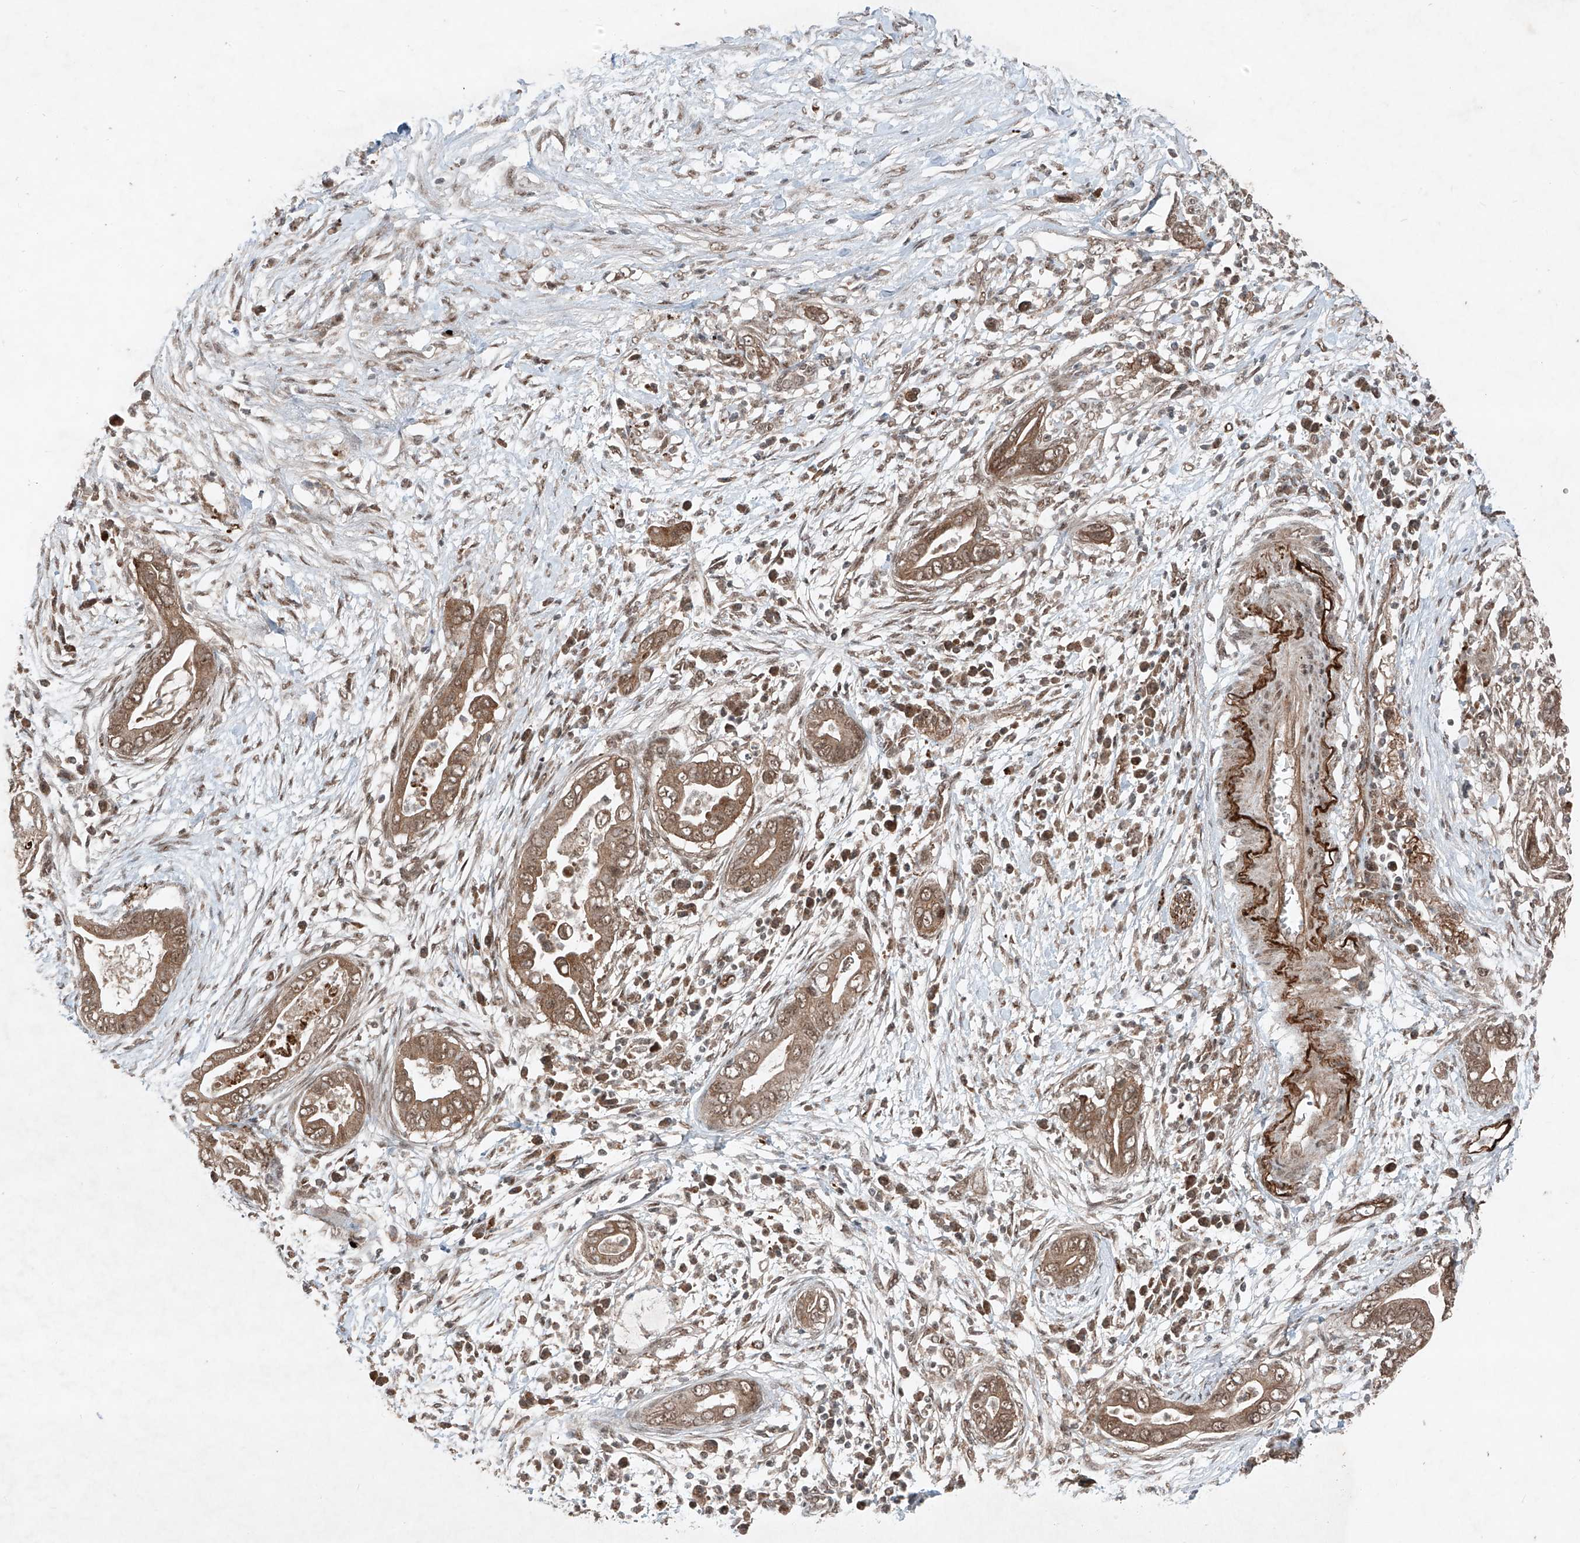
{"staining": {"intensity": "moderate", "quantity": ">75%", "location": "cytoplasmic/membranous,nuclear"}, "tissue": "pancreatic cancer", "cell_type": "Tumor cells", "image_type": "cancer", "snomed": [{"axis": "morphology", "description": "Adenocarcinoma, NOS"}, {"axis": "topography", "description": "Pancreas"}], "caption": "Pancreatic adenocarcinoma stained with DAB IHC displays medium levels of moderate cytoplasmic/membranous and nuclear expression in approximately >75% of tumor cells.", "gene": "ZNF620", "patient": {"sex": "male", "age": 75}}